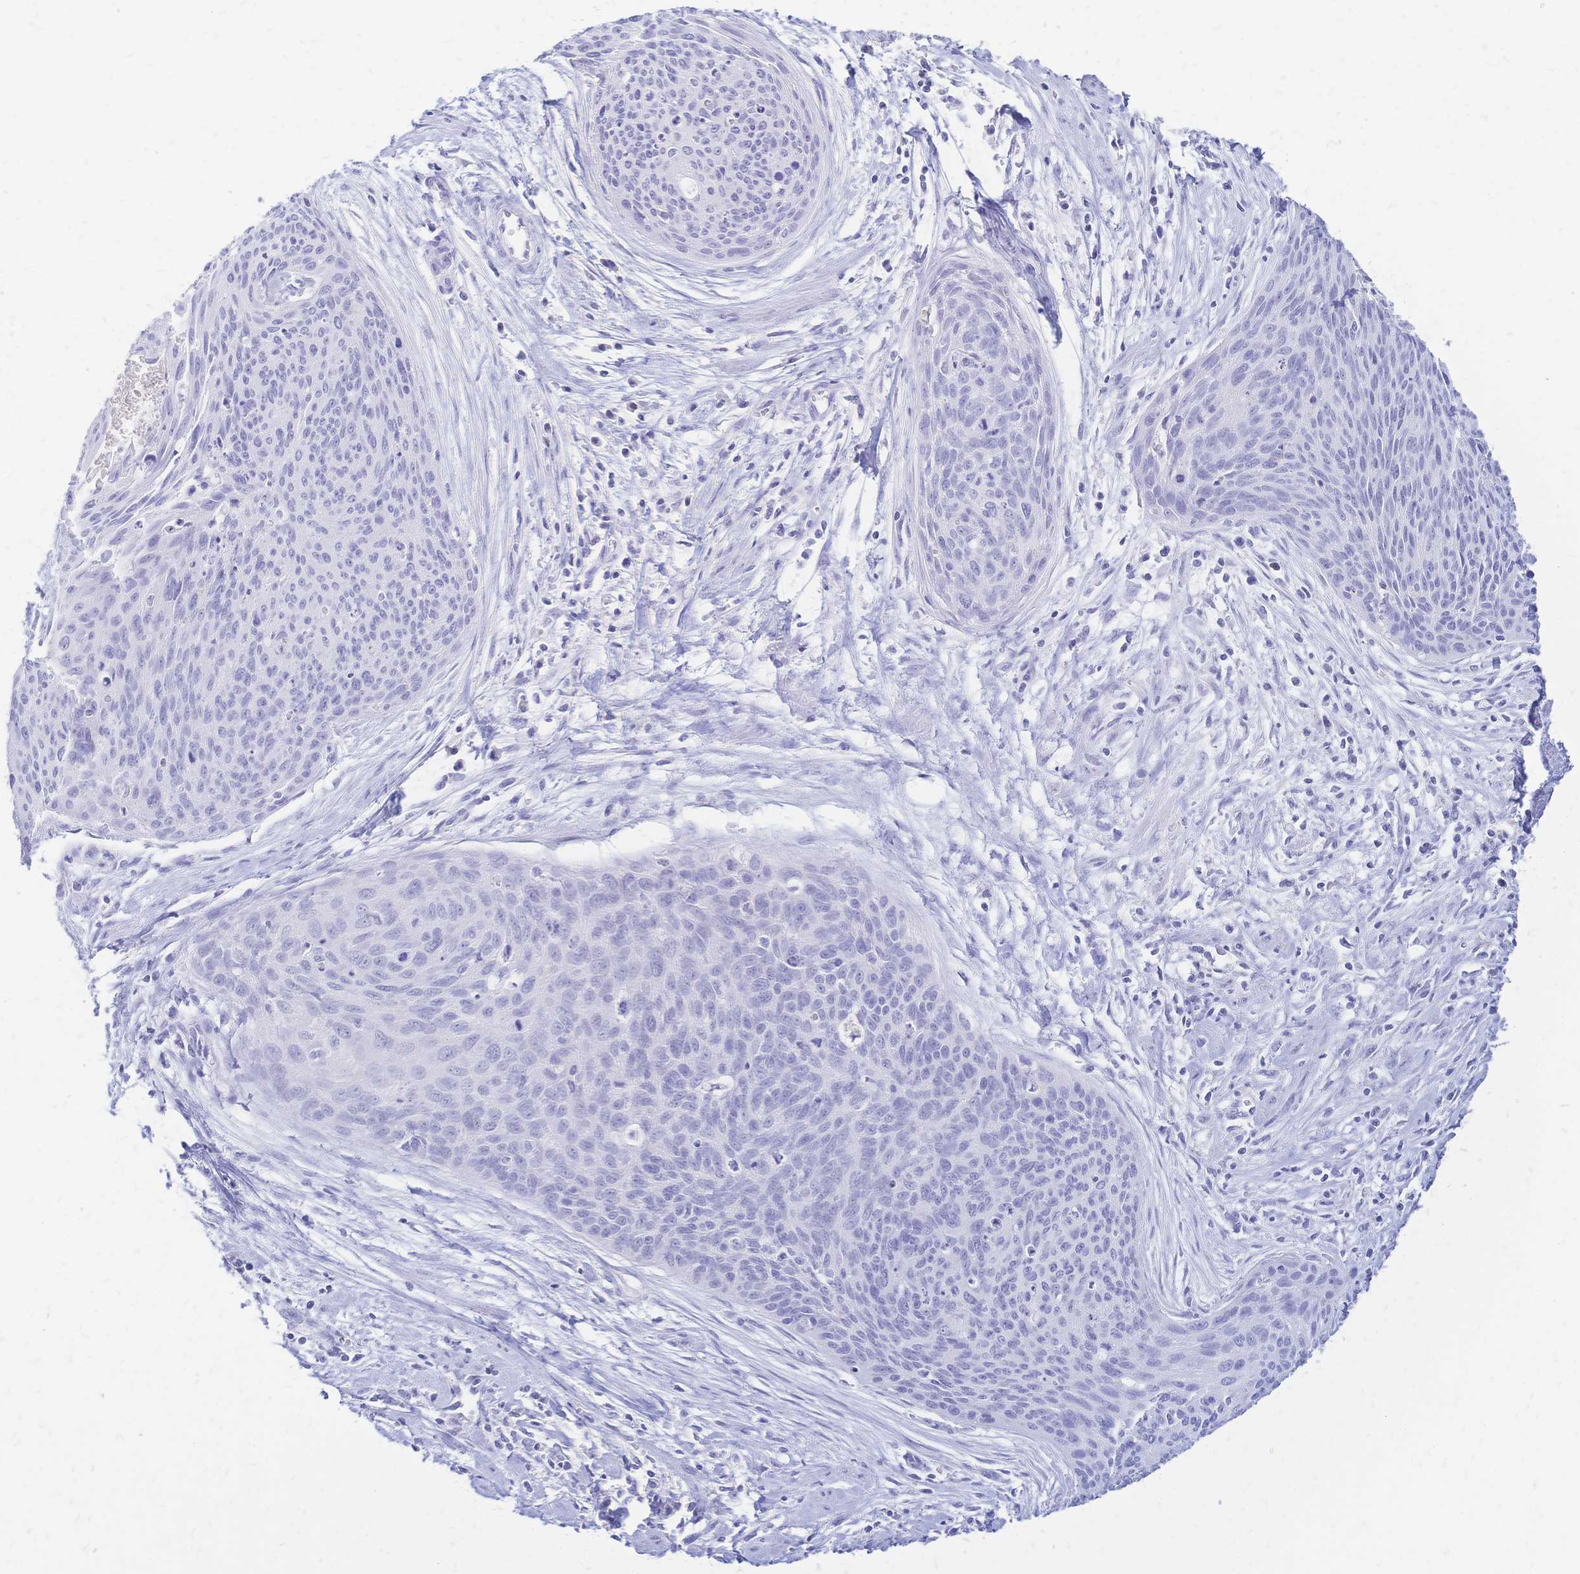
{"staining": {"intensity": "negative", "quantity": "none", "location": "none"}, "tissue": "cervical cancer", "cell_type": "Tumor cells", "image_type": "cancer", "snomed": [{"axis": "morphology", "description": "Squamous cell carcinoma, NOS"}, {"axis": "topography", "description": "Cervix"}], "caption": "An image of human cervical cancer (squamous cell carcinoma) is negative for staining in tumor cells.", "gene": "FA2H", "patient": {"sex": "female", "age": 55}}